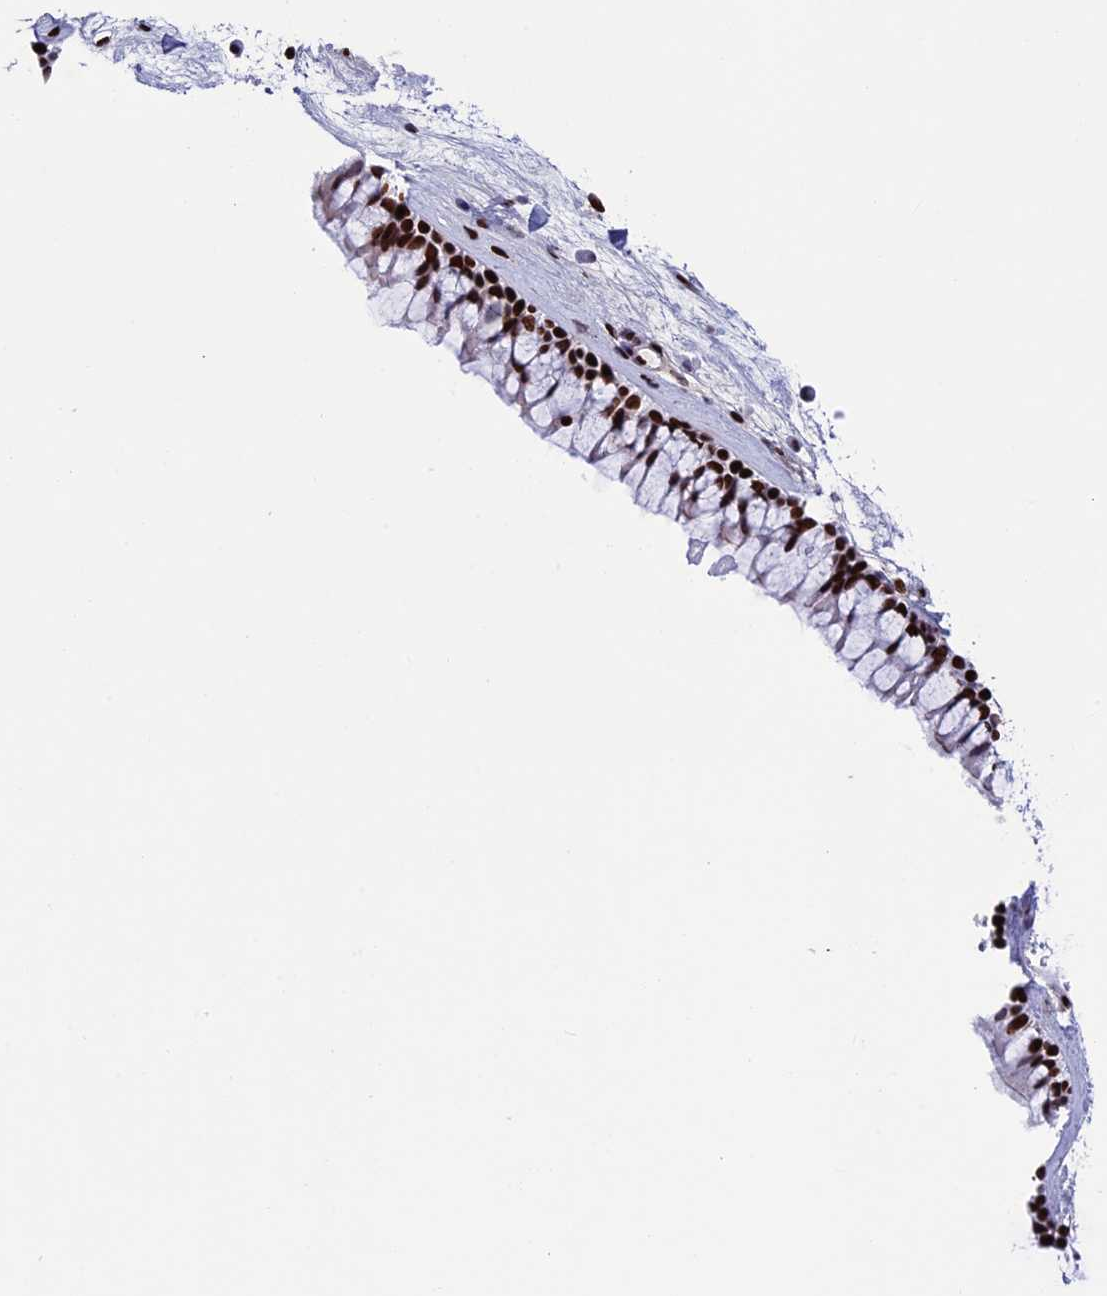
{"staining": {"intensity": "strong", "quantity": ">75%", "location": "nuclear"}, "tissue": "nasopharynx", "cell_type": "Respiratory epithelial cells", "image_type": "normal", "snomed": [{"axis": "morphology", "description": "Normal tissue, NOS"}, {"axis": "morphology", "description": "Inflammation, NOS"}, {"axis": "morphology", "description": "Malignant melanoma, Metastatic site"}, {"axis": "topography", "description": "Nasopharynx"}], "caption": "Protein staining of normal nasopharynx displays strong nuclear positivity in about >75% of respiratory epithelial cells. Immunohistochemistry (ihc) stains the protein in brown and the nuclei are stained blue.", "gene": "BTBD3", "patient": {"sex": "male", "age": 70}}